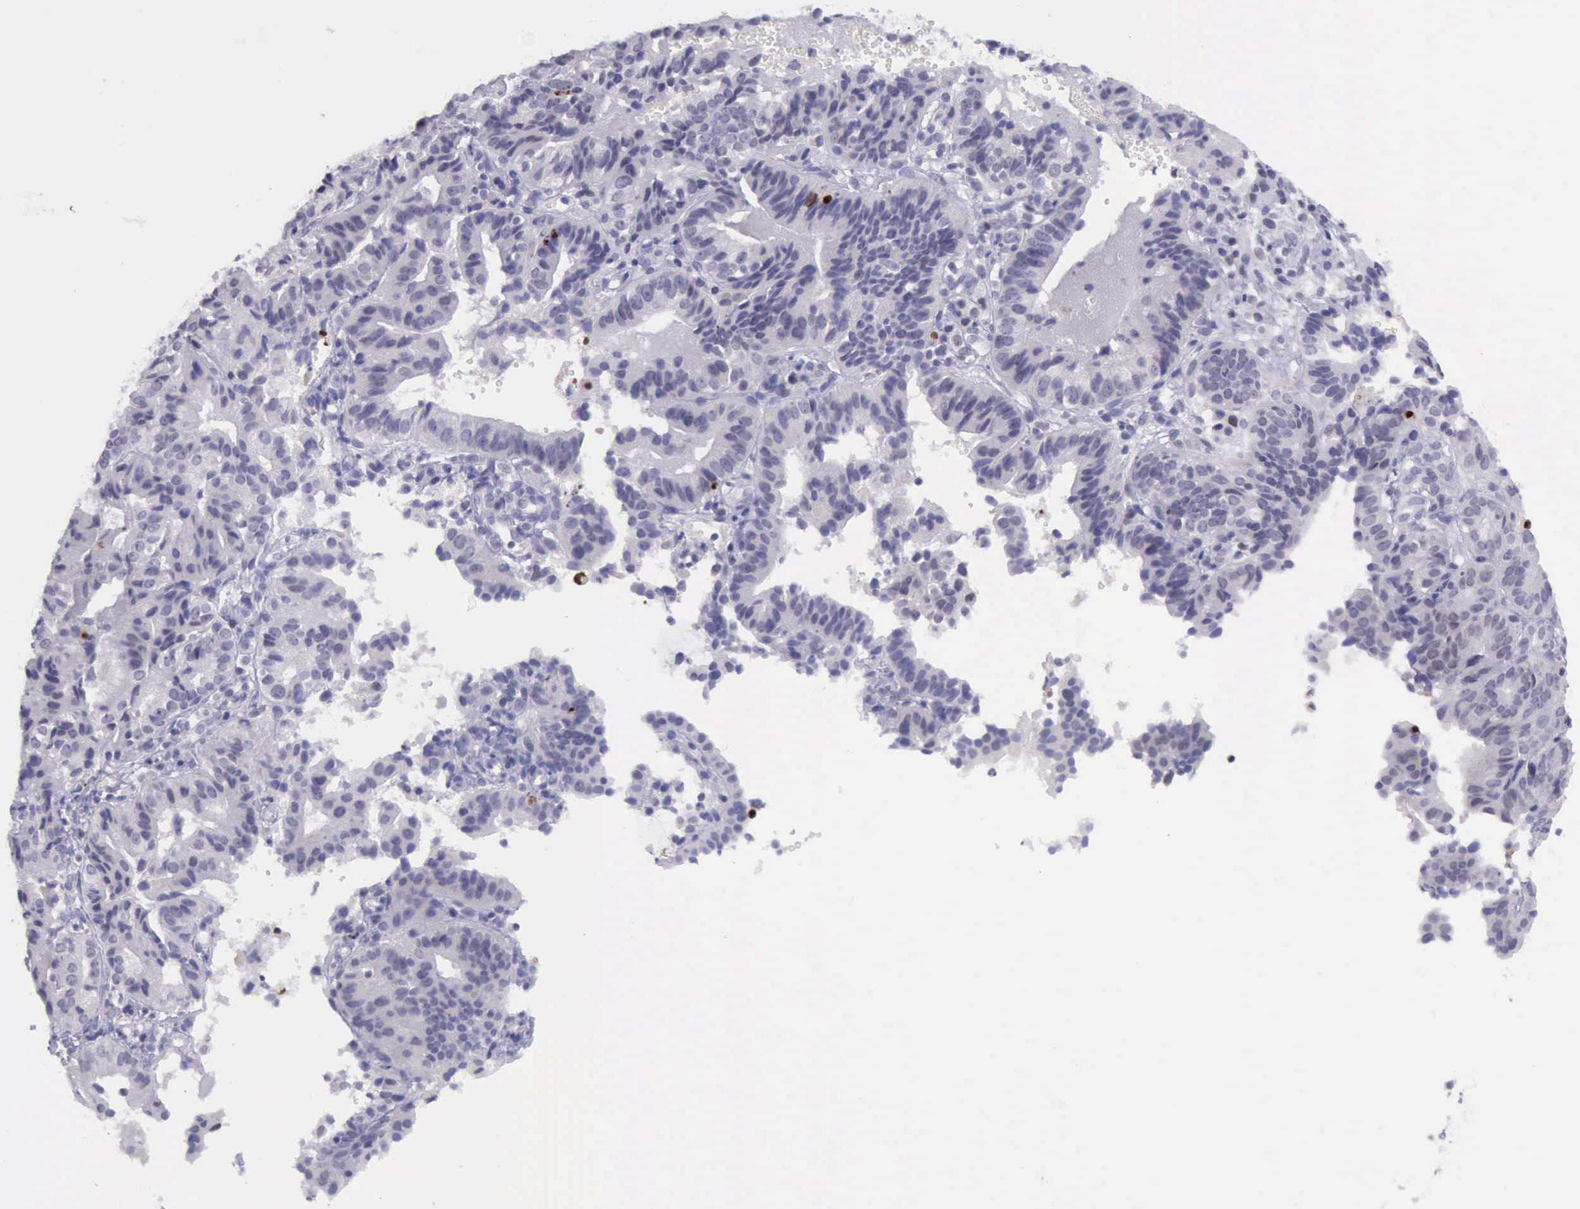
{"staining": {"intensity": "strong", "quantity": "<25%", "location": "nuclear"}, "tissue": "cervical cancer", "cell_type": "Tumor cells", "image_type": "cancer", "snomed": [{"axis": "morphology", "description": "Adenocarcinoma, NOS"}, {"axis": "topography", "description": "Cervix"}], "caption": "An image of cervical adenocarcinoma stained for a protein shows strong nuclear brown staining in tumor cells.", "gene": "PARP1", "patient": {"sex": "female", "age": 60}}